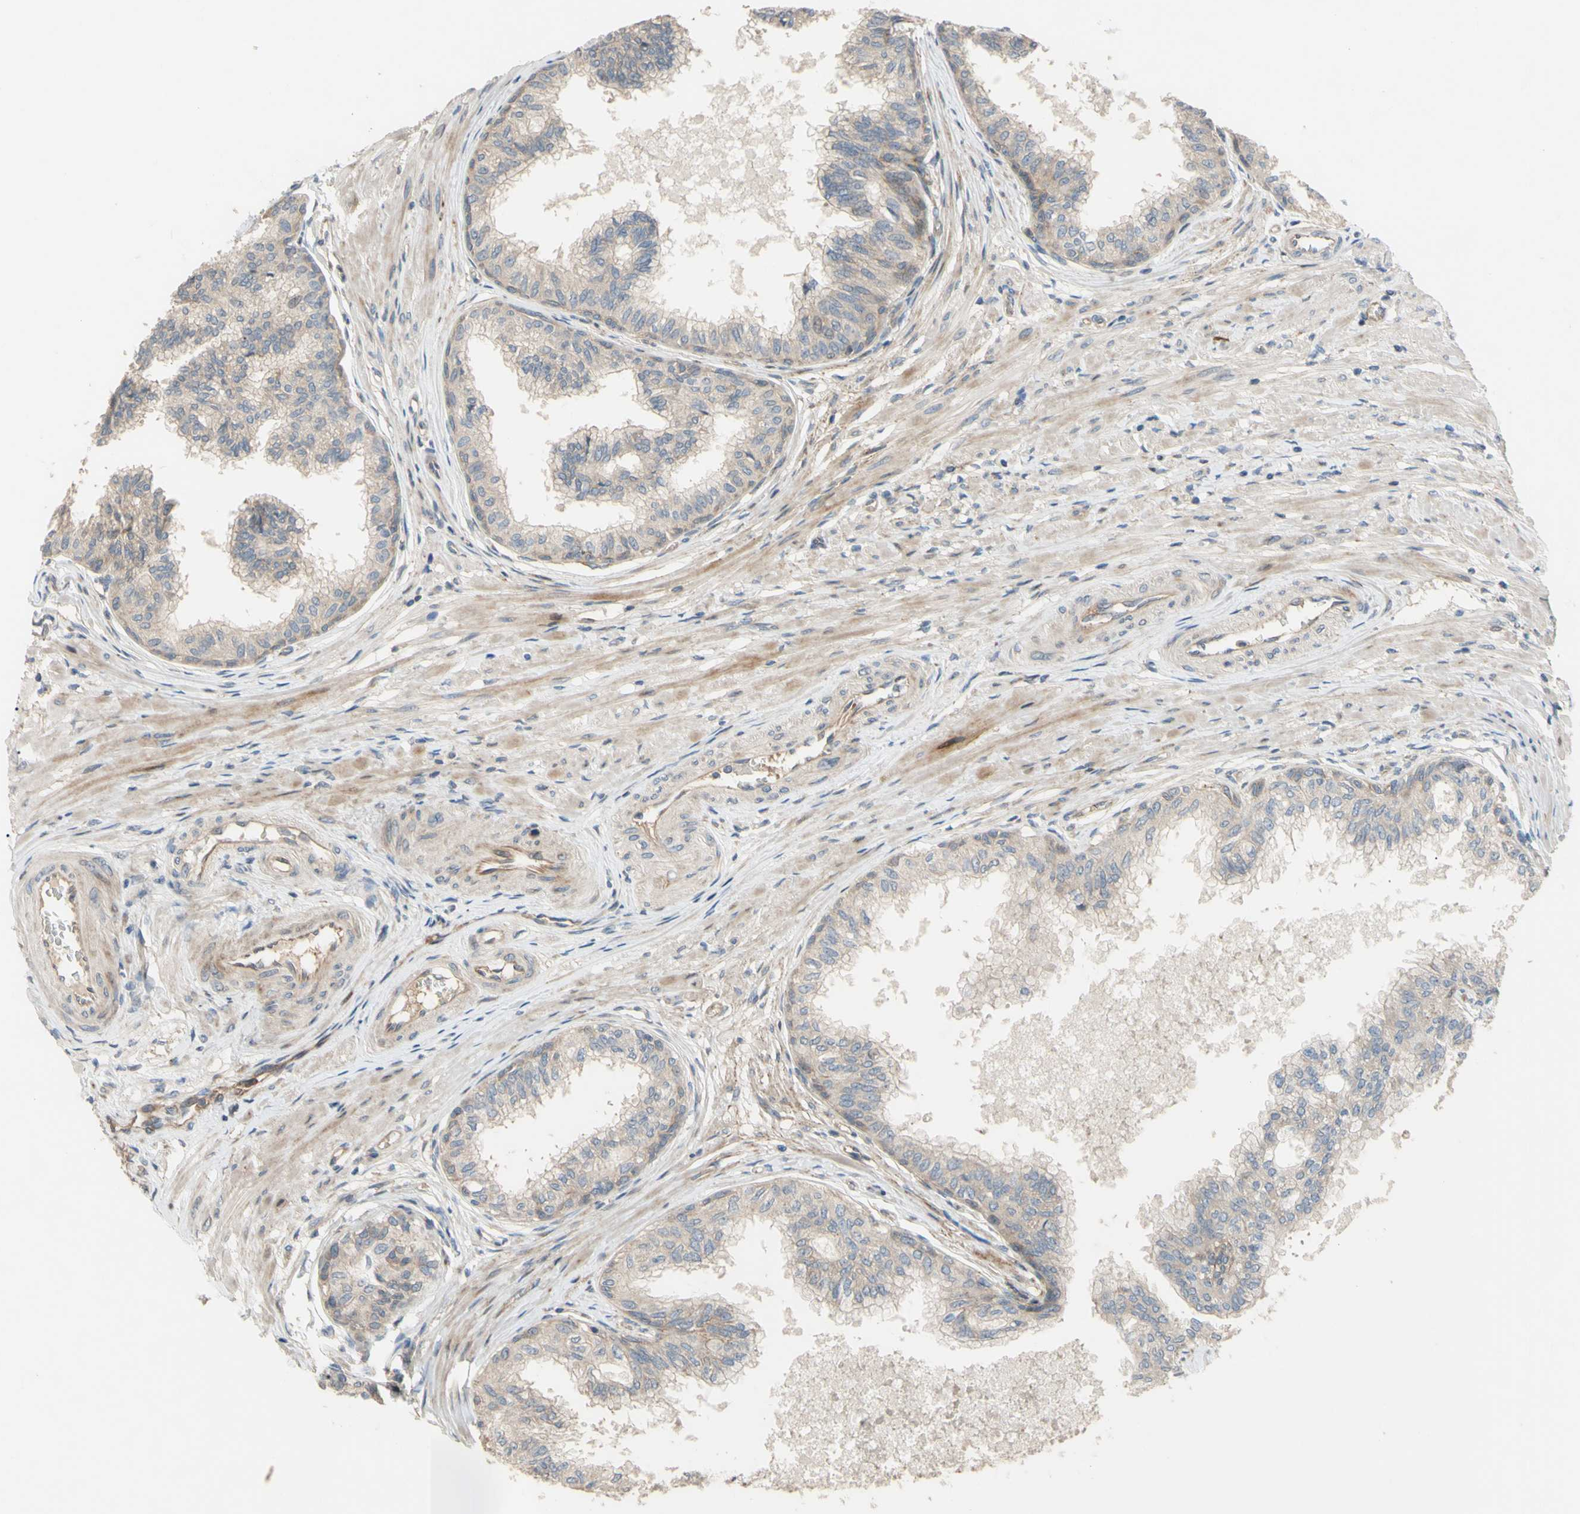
{"staining": {"intensity": "weak", "quantity": ">75%", "location": "cytoplasmic/membranous"}, "tissue": "prostate", "cell_type": "Glandular cells", "image_type": "normal", "snomed": [{"axis": "morphology", "description": "Normal tissue, NOS"}, {"axis": "topography", "description": "Prostate"}, {"axis": "topography", "description": "Seminal veicle"}], "caption": "Brown immunohistochemical staining in normal prostate demonstrates weak cytoplasmic/membranous staining in approximately >75% of glandular cells. (Stains: DAB in brown, nuclei in blue, Microscopy: brightfield microscopy at high magnification).", "gene": "SPTLC1", "patient": {"sex": "male", "age": 60}}